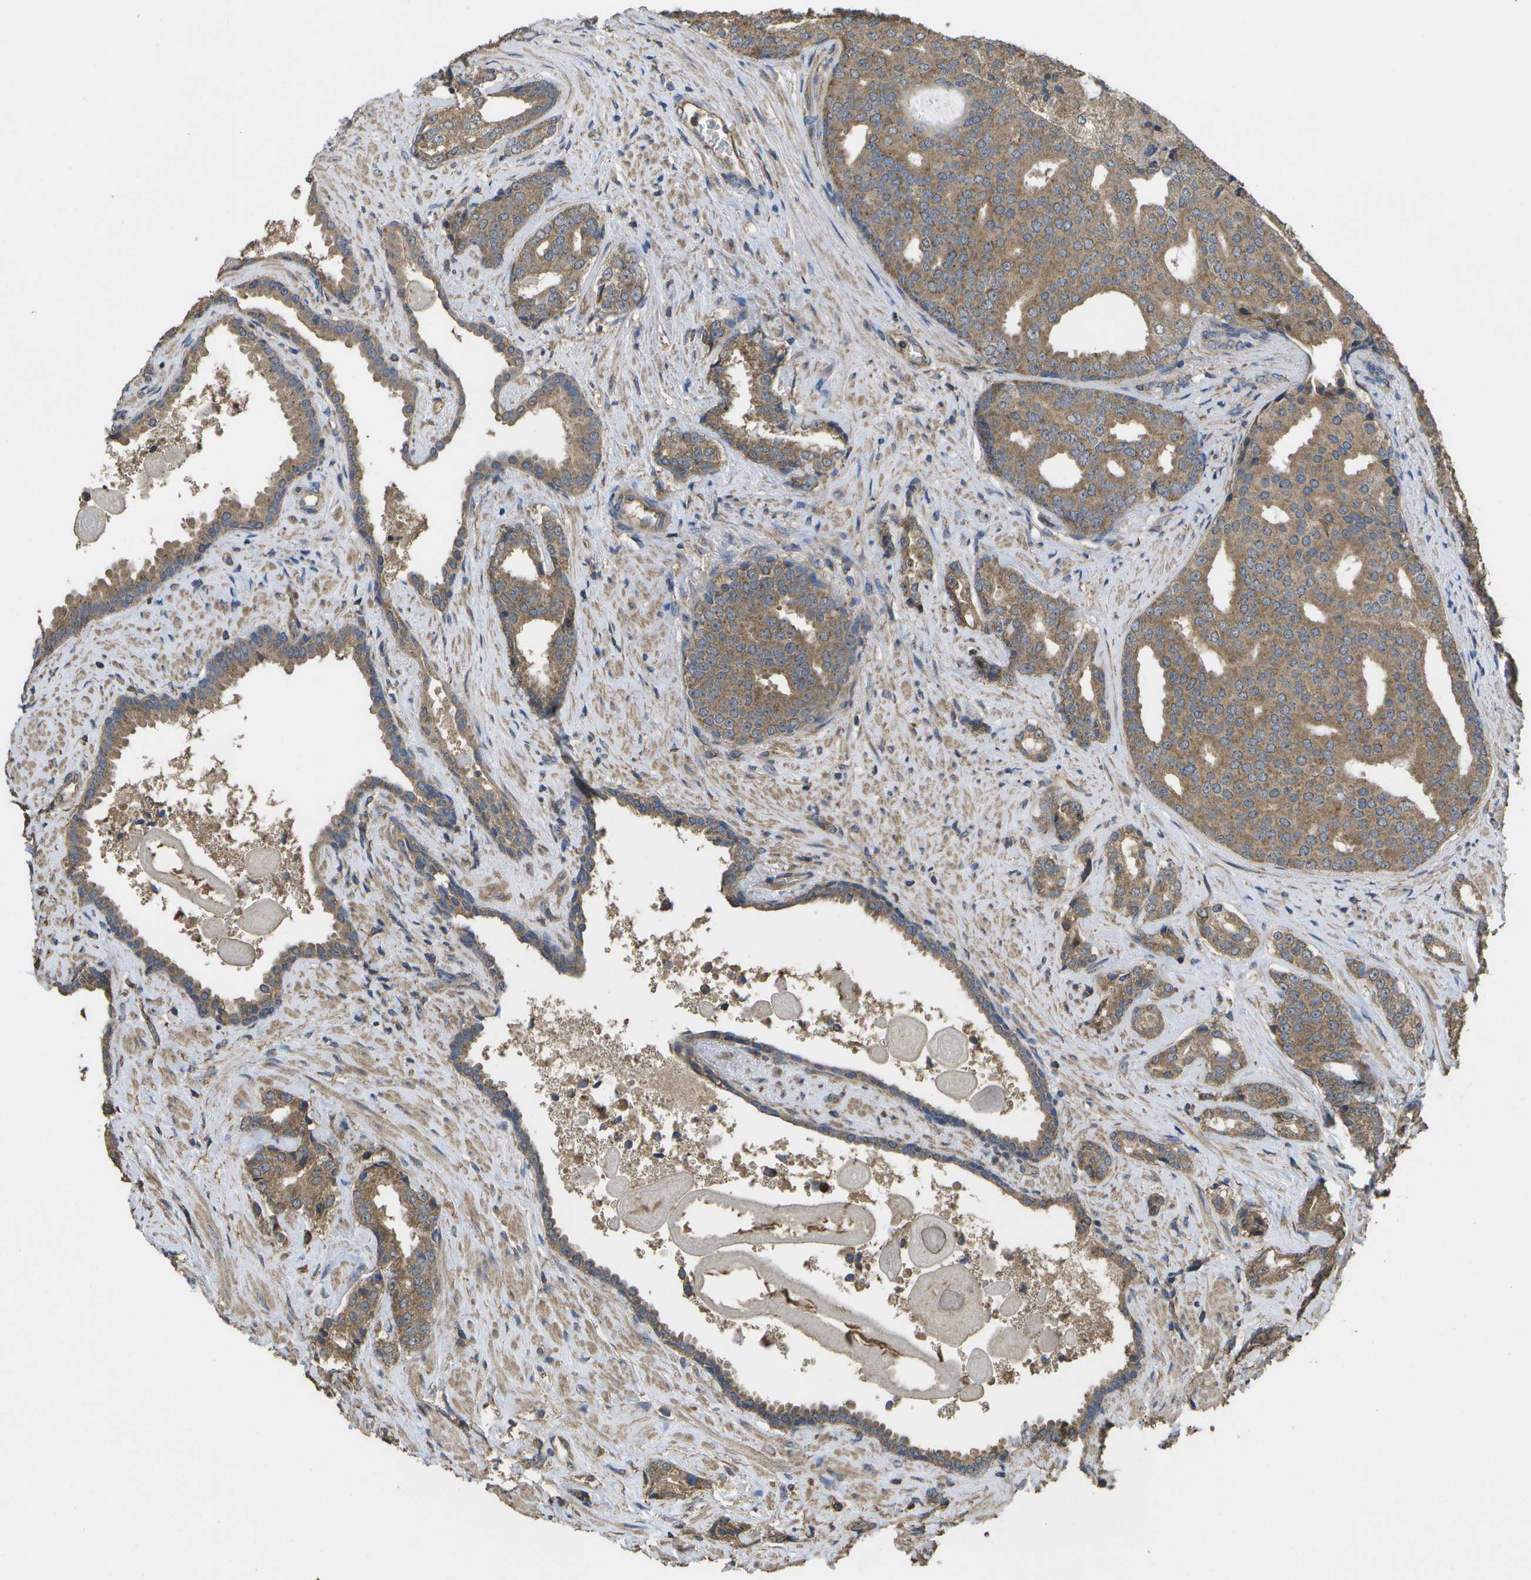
{"staining": {"intensity": "moderate", "quantity": ">75%", "location": "cytoplasmic/membranous"}, "tissue": "prostate cancer", "cell_type": "Tumor cells", "image_type": "cancer", "snomed": [{"axis": "morphology", "description": "Adenocarcinoma, High grade"}, {"axis": "topography", "description": "Prostate"}], "caption": "A brown stain highlights moderate cytoplasmic/membranous expression of a protein in prostate cancer (high-grade adenocarcinoma) tumor cells. The protein of interest is shown in brown color, while the nuclei are stained blue.", "gene": "SACS", "patient": {"sex": "male", "age": 71}}